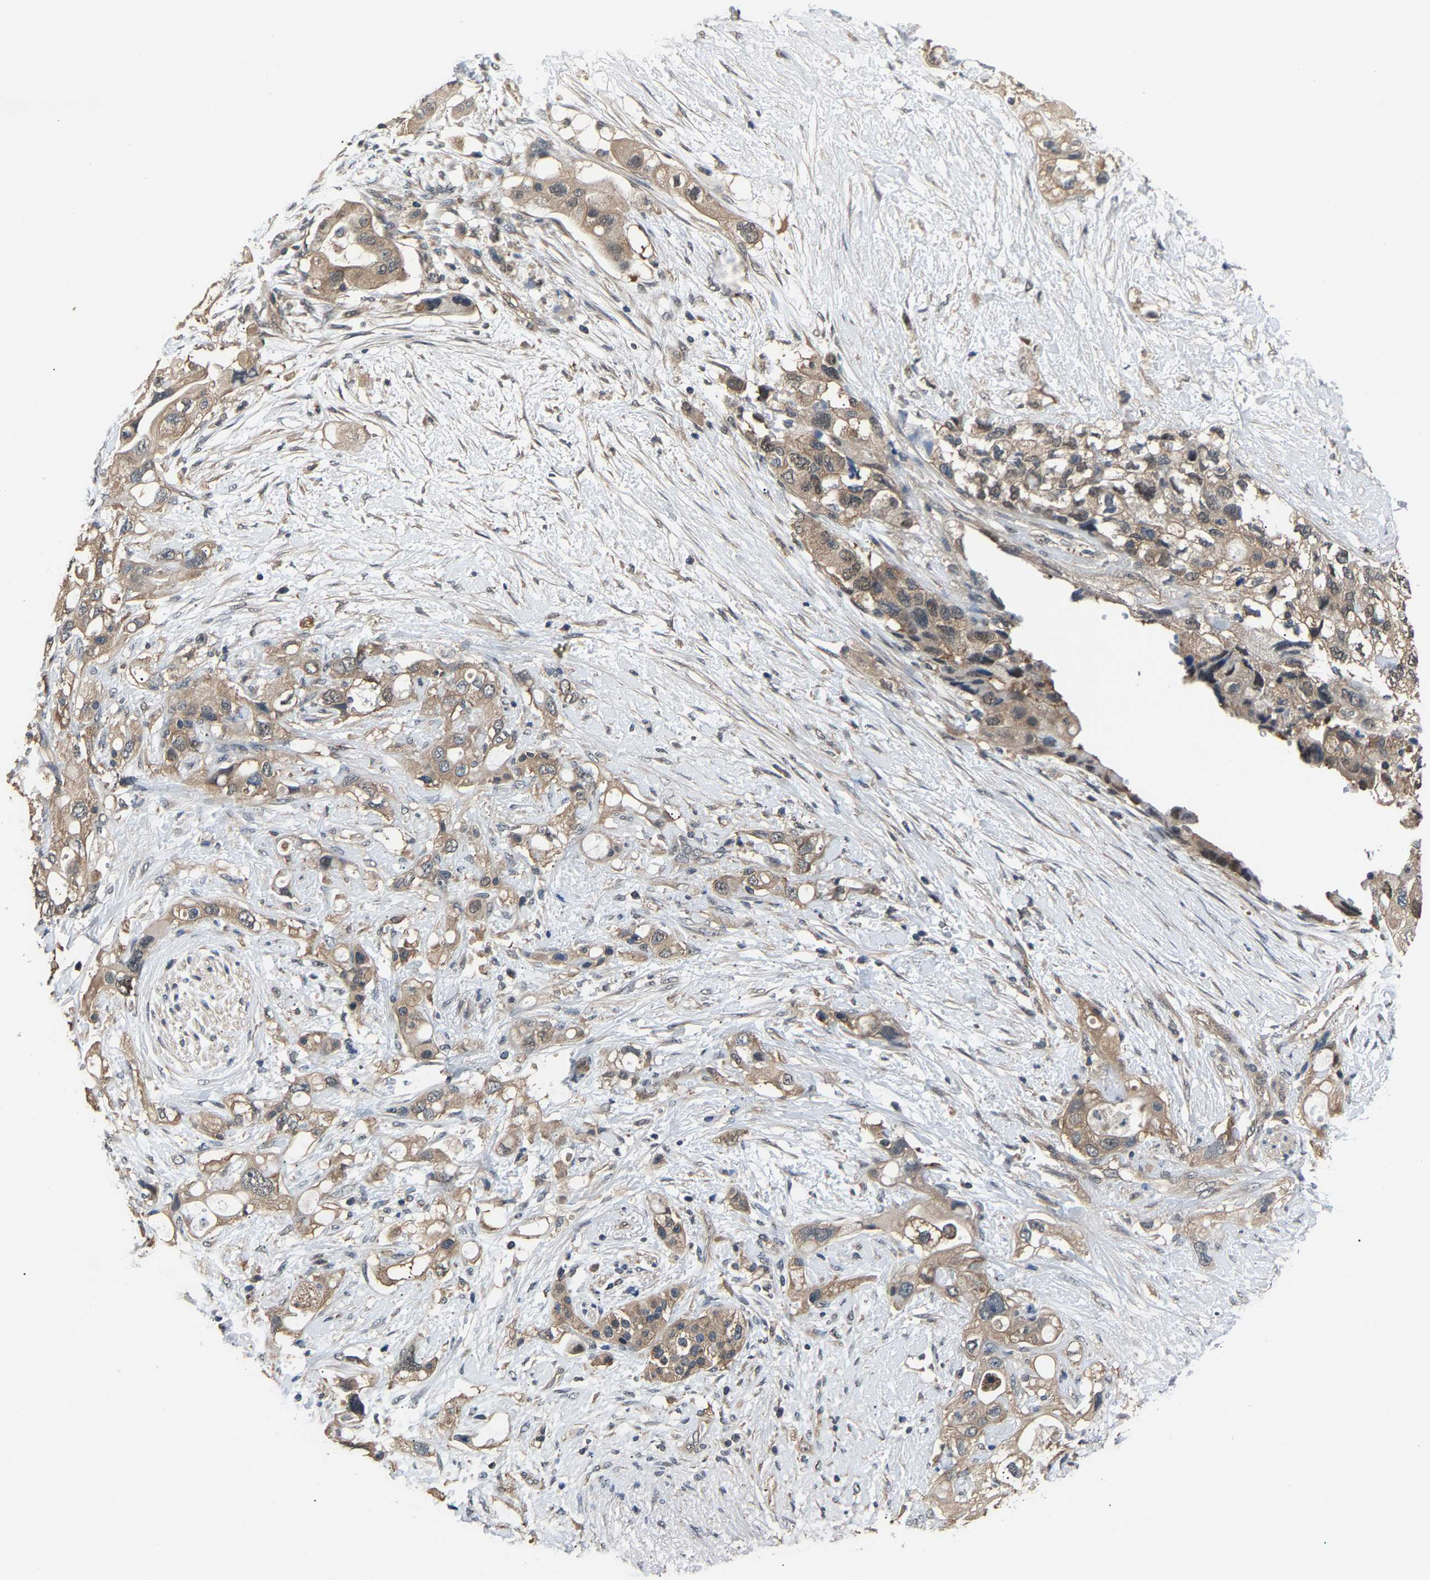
{"staining": {"intensity": "weak", "quantity": ">75%", "location": "cytoplasmic/membranous"}, "tissue": "pancreatic cancer", "cell_type": "Tumor cells", "image_type": "cancer", "snomed": [{"axis": "morphology", "description": "Adenocarcinoma, NOS"}, {"axis": "topography", "description": "Pancreas"}], "caption": "Immunohistochemical staining of human pancreatic cancer (adenocarcinoma) shows low levels of weak cytoplasmic/membranous expression in approximately >75% of tumor cells. Immunohistochemistry stains the protein of interest in brown and the nuclei are stained blue.", "gene": "ABCC9", "patient": {"sex": "female", "age": 56}}